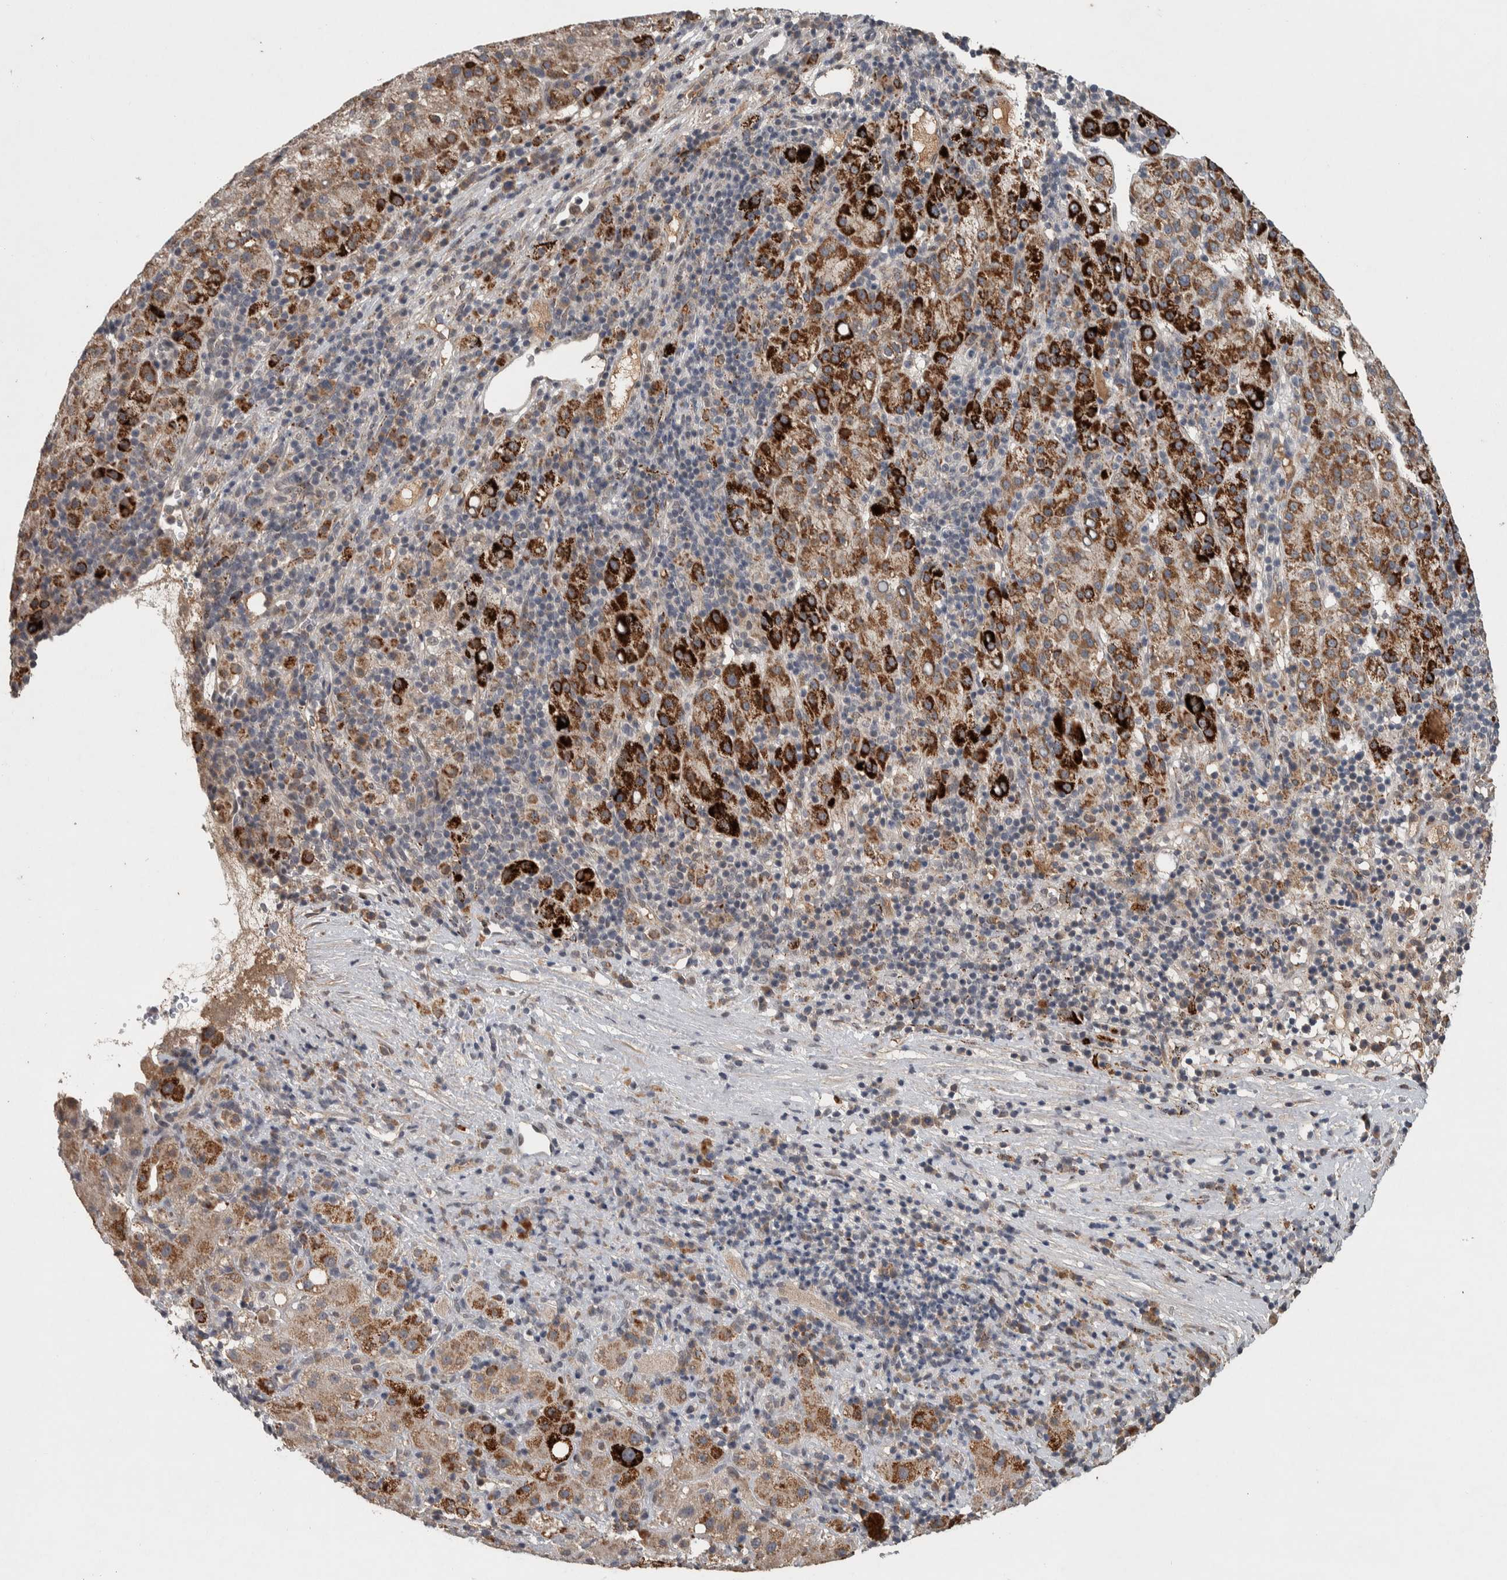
{"staining": {"intensity": "strong", "quantity": ">75%", "location": "cytoplasmic/membranous"}, "tissue": "liver cancer", "cell_type": "Tumor cells", "image_type": "cancer", "snomed": [{"axis": "morphology", "description": "Carcinoma, Hepatocellular, NOS"}, {"axis": "topography", "description": "Liver"}], "caption": "Liver hepatocellular carcinoma stained with immunohistochemistry exhibits strong cytoplasmic/membranous positivity in approximately >75% of tumor cells. Nuclei are stained in blue.", "gene": "CHRM3", "patient": {"sex": "female", "age": 58}}